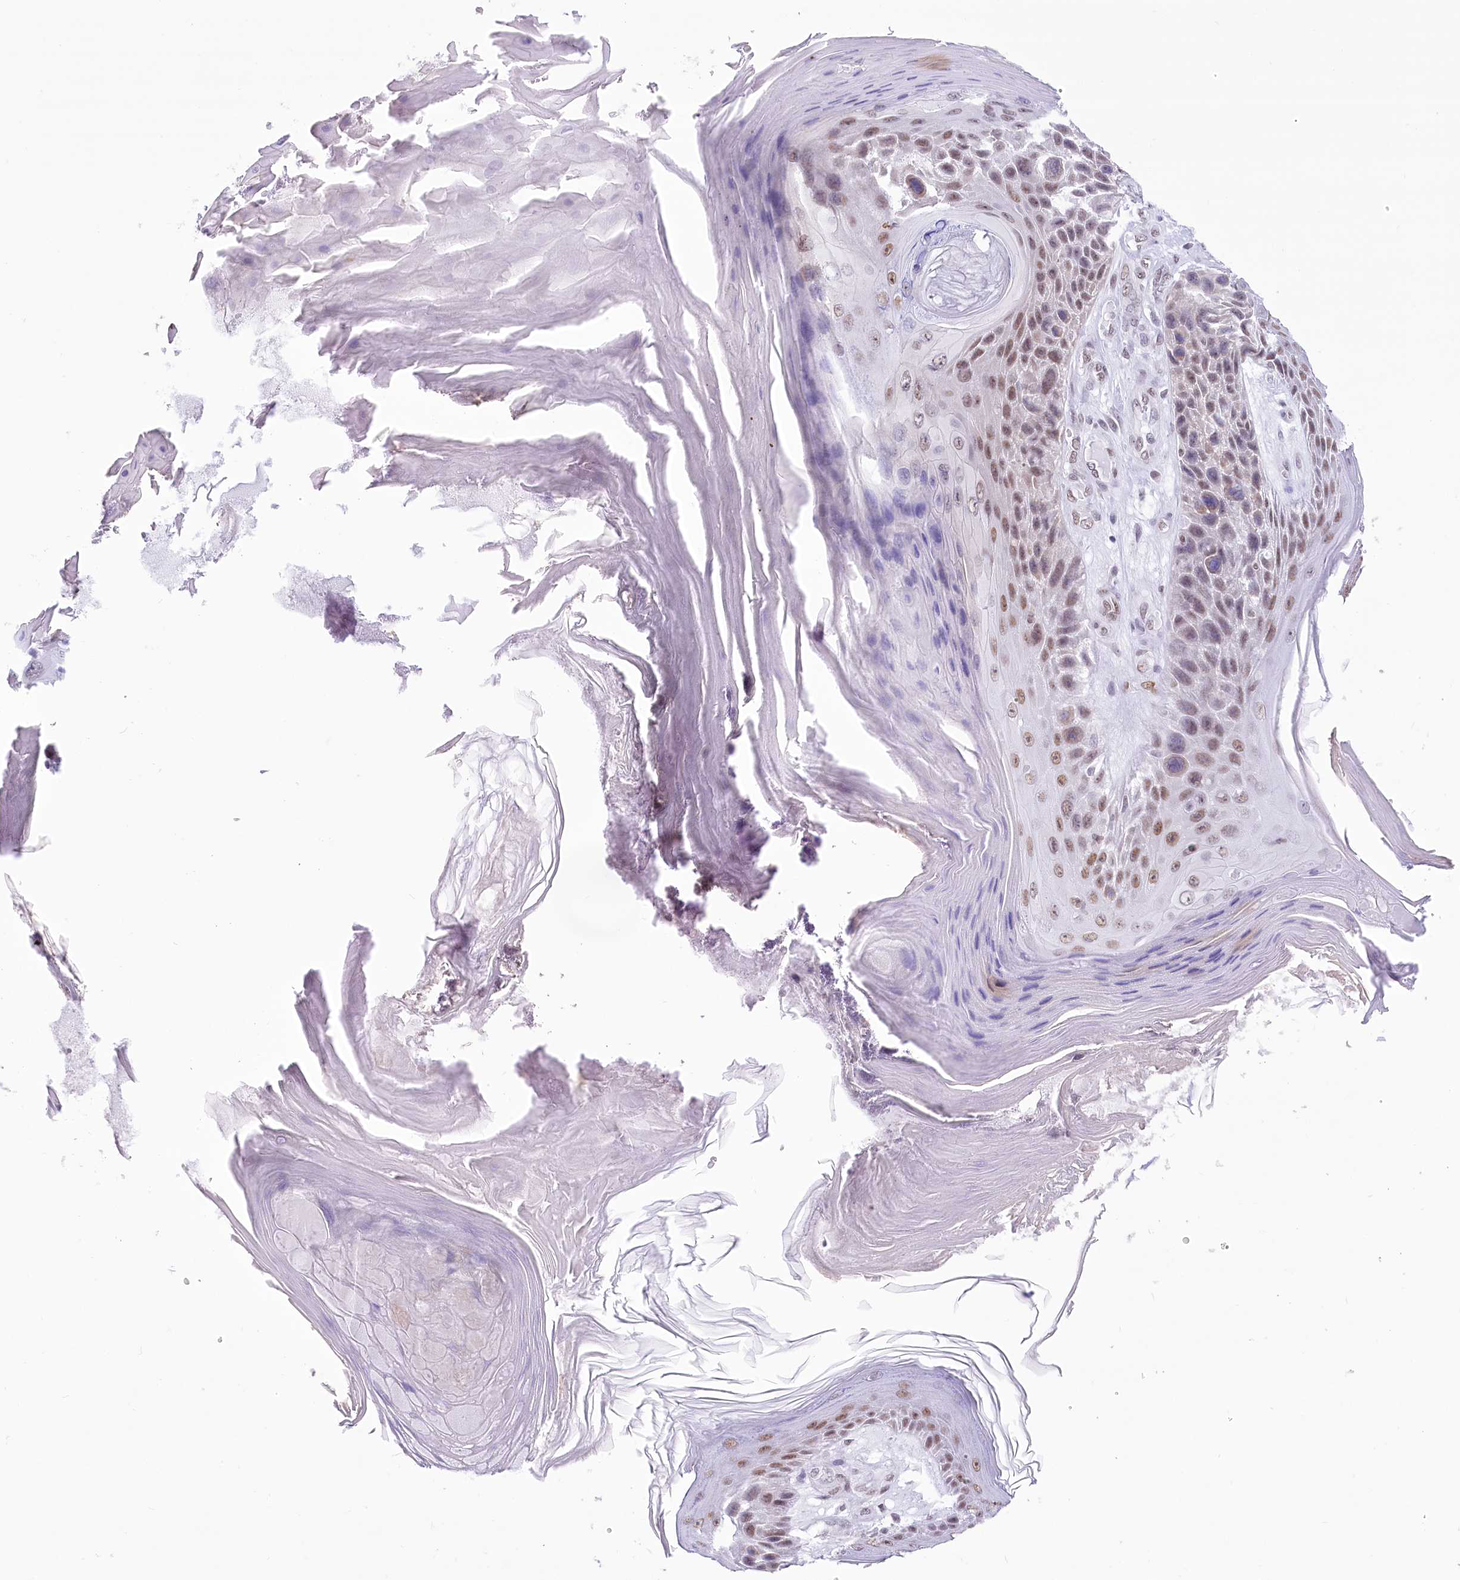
{"staining": {"intensity": "moderate", "quantity": ">75%", "location": "nuclear"}, "tissue": "skin cancer", "cell_type": "Tumor cells", "image_type": "cancer", "snomed": [{"axis": "morphology", "description": "Squamous cell carcinoma, NOS"}, {"axis": "topography", "description": "Skin"}], "caption": "Skin cancer stained with a protein marker displays moderate staining in tumor cells.", "gene": "HNRNPA0", "patient": {"sex": "female", "age": 88}}